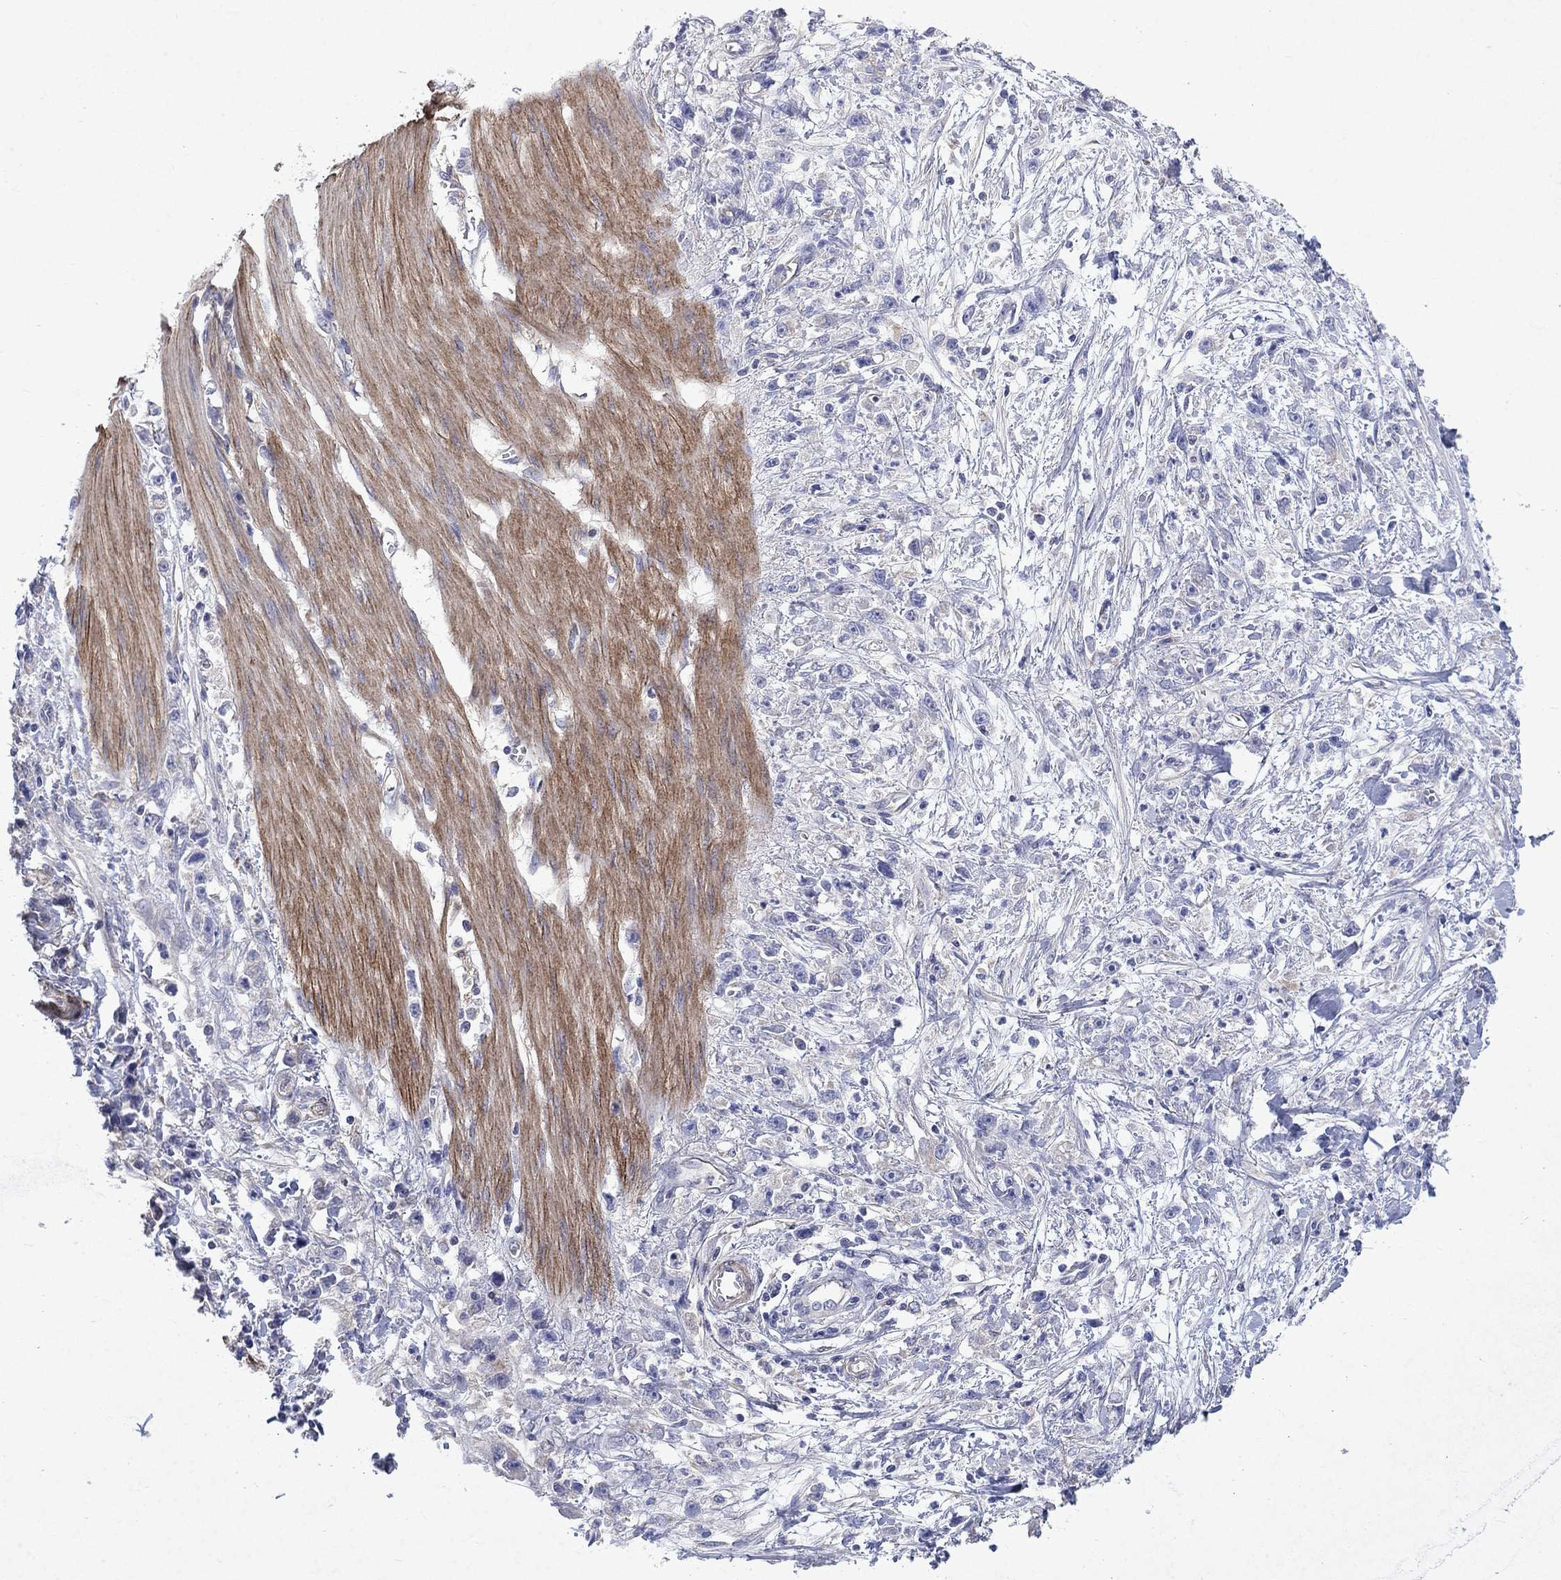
{"staining": {"intensity": "negative", "quantity": "none", "location": "none"}, "tissue": "stomach cancer", "cell_type": "Tumor cells", "image_type": "cancer", "snomed": [{"axis": "morphology", "description": "Adenocarcinoma, NOS"}, {"axis": "topography", "description": "Stomach"}], "caption": "Immunohistochemistry image of neoplastic tissue: stomach cancer stained with DAB shows no significant protein positivity in tumor cells.", "gene": "DTNA", "patient": {"sex": "female", "age": 59}}